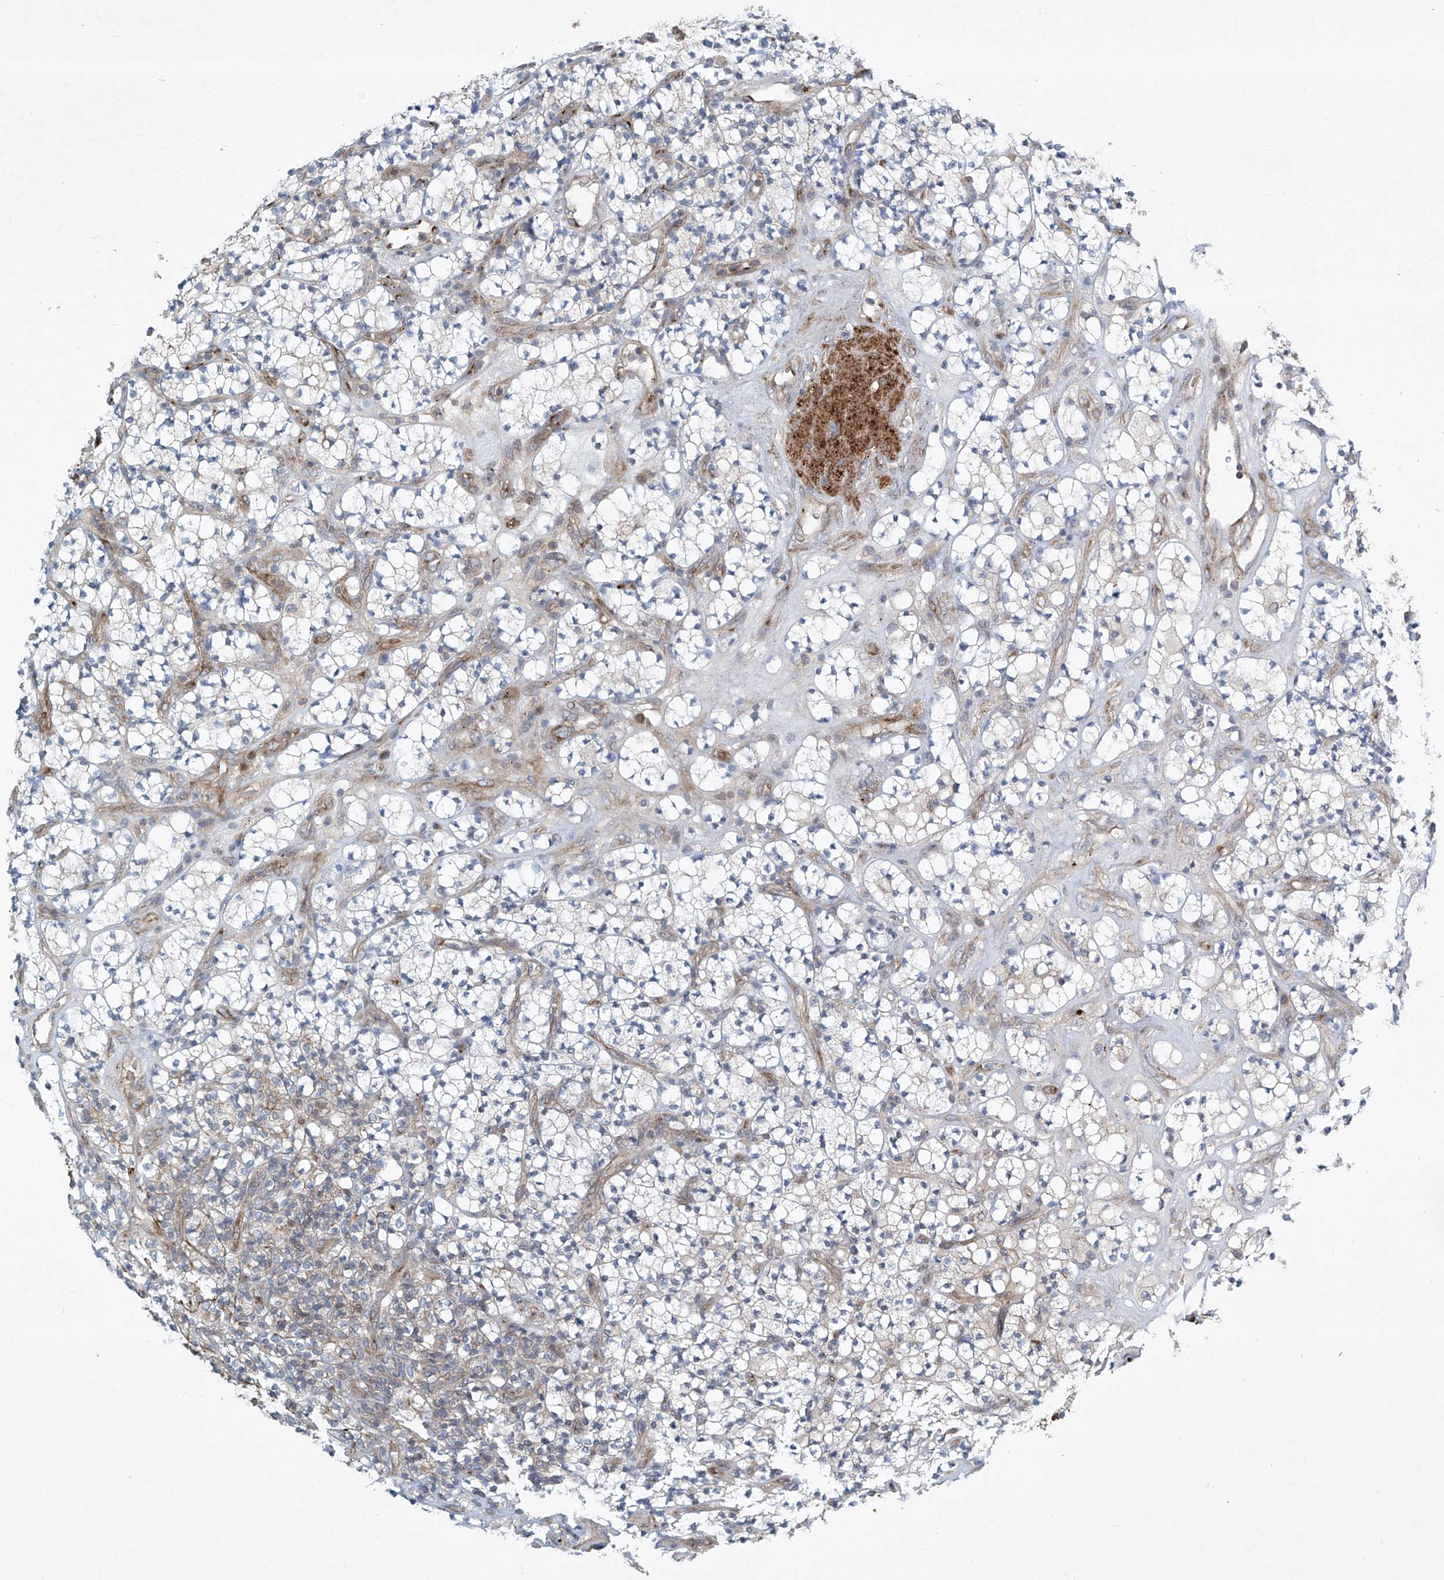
{"staining": {"intensity": "moderate", "quantity": "<25%", "location": "cytoplasmic/membranous"}, "tissue": "renal cancer", "cell_type": "Tumor cells", "image_type": "cancer", "snomed": [{"axis": "morphology", "description": "Adenocarcinoma, NOS"}, {"axis": "topography", "description": "Kidney"}], "caption": "Immunohistochemical staining of renal cancer (adenocarcinoma) displays moderate cytoplasmic/membranous protein positivity in about <25% of tumor cells. (DAB (3,3'-diaminobenzidine) IHC with brightfield microscopy, high magnification).", "gene": "TJAP1", "patient": {"sex": "male", "age": 77}}